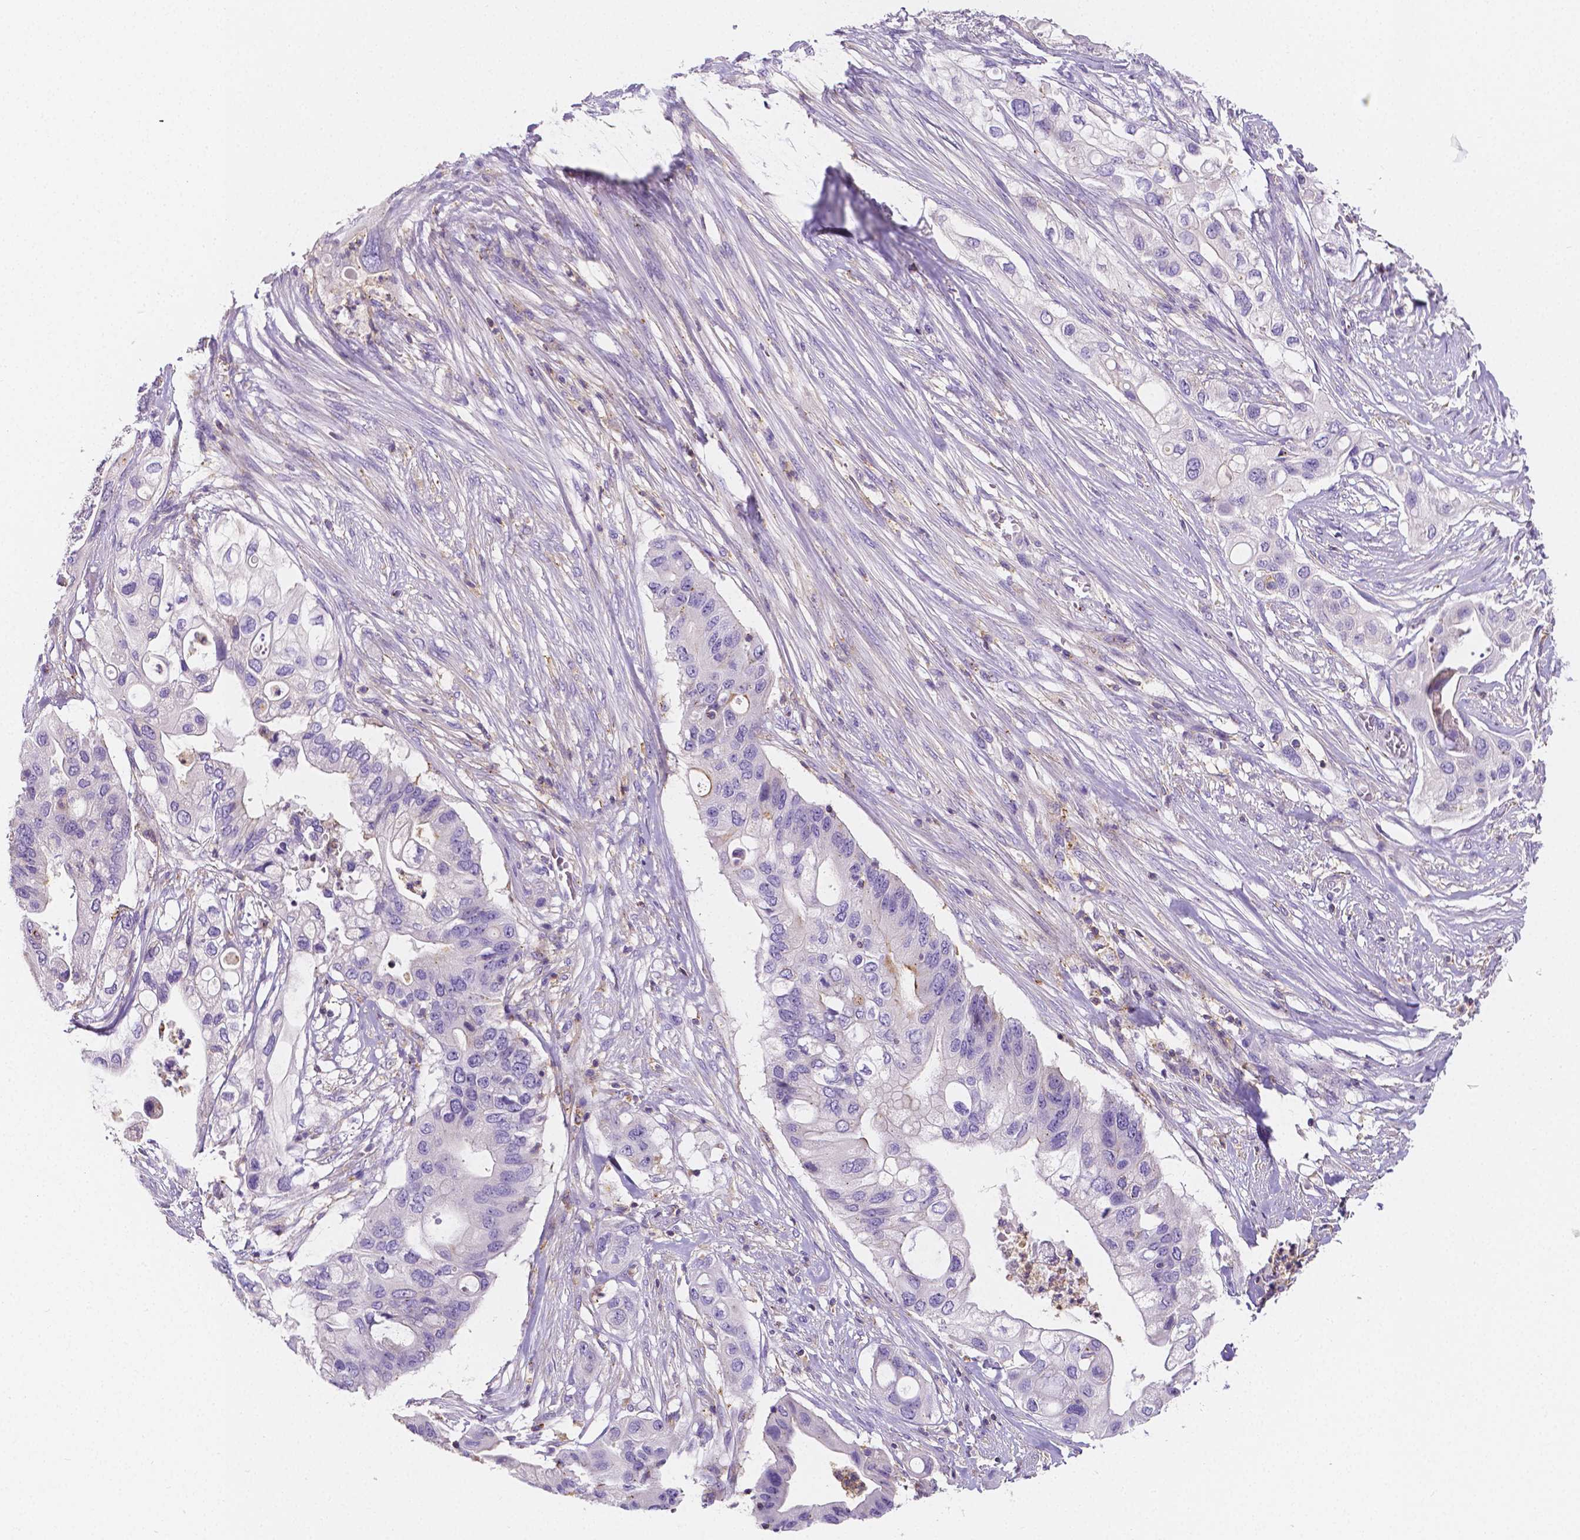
{"staining": {"intensity": "negative", "quantity": "none", "location": "none"}, "tissue": "pancreatic cancer", "cell_type": "Tumor cells", "image_type": "cancer", "snomed": [{"axis": "morphology", "description": "Adenocarcinoma, NOS"}, {"axis": "topography", "description": "Pancreas"}], "caption": "Tumor cells are negative for protein expression in human pancreatic adenocarcinoma.", "gene": "GABRD", "patient": {"sex": "female", "age": 72}}